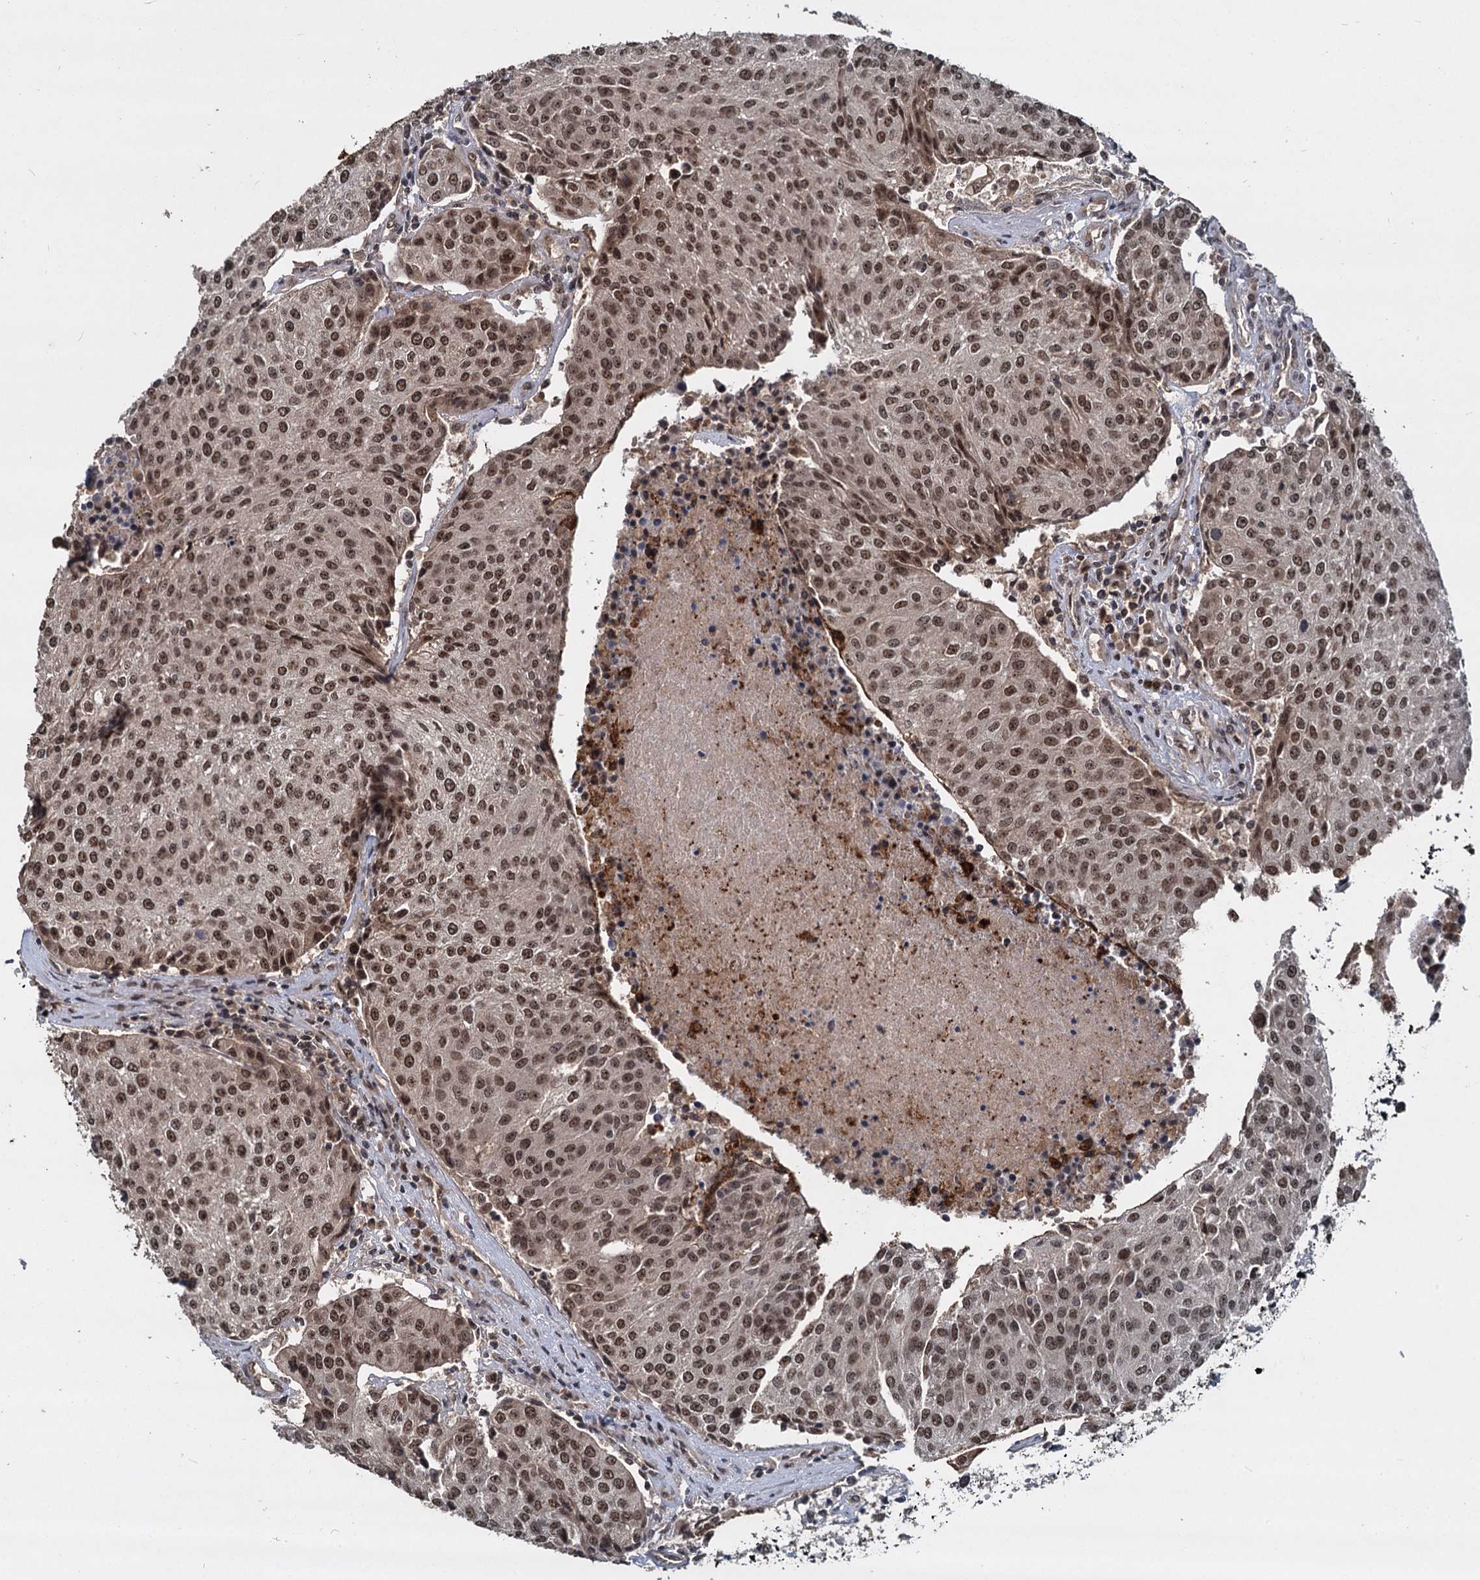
{"staining": {"intensity": "moderate", "quantity": "25%-75%", "location": "cytoplasmic/membranous,nuclear"}, "tissue": "urothelial cancer", "cell_type": "Tumor cells", "image_type": "cancer", "snomed": [{"axis": "morphology", "description": "Urothelial carcinoma, High grade"}, {"axis": "topography", "description": "Urinary bladder"}], "caption": "High-grade urothelial carcinoma tissue exhibits moderate cytoplasmic/membranous and nuclear expression in approximately 25%-75% of tumor cells, visualized by immunohistochemistry.", "gene": "FAM216B", "patient": {"sex": "female", "age": 85}}